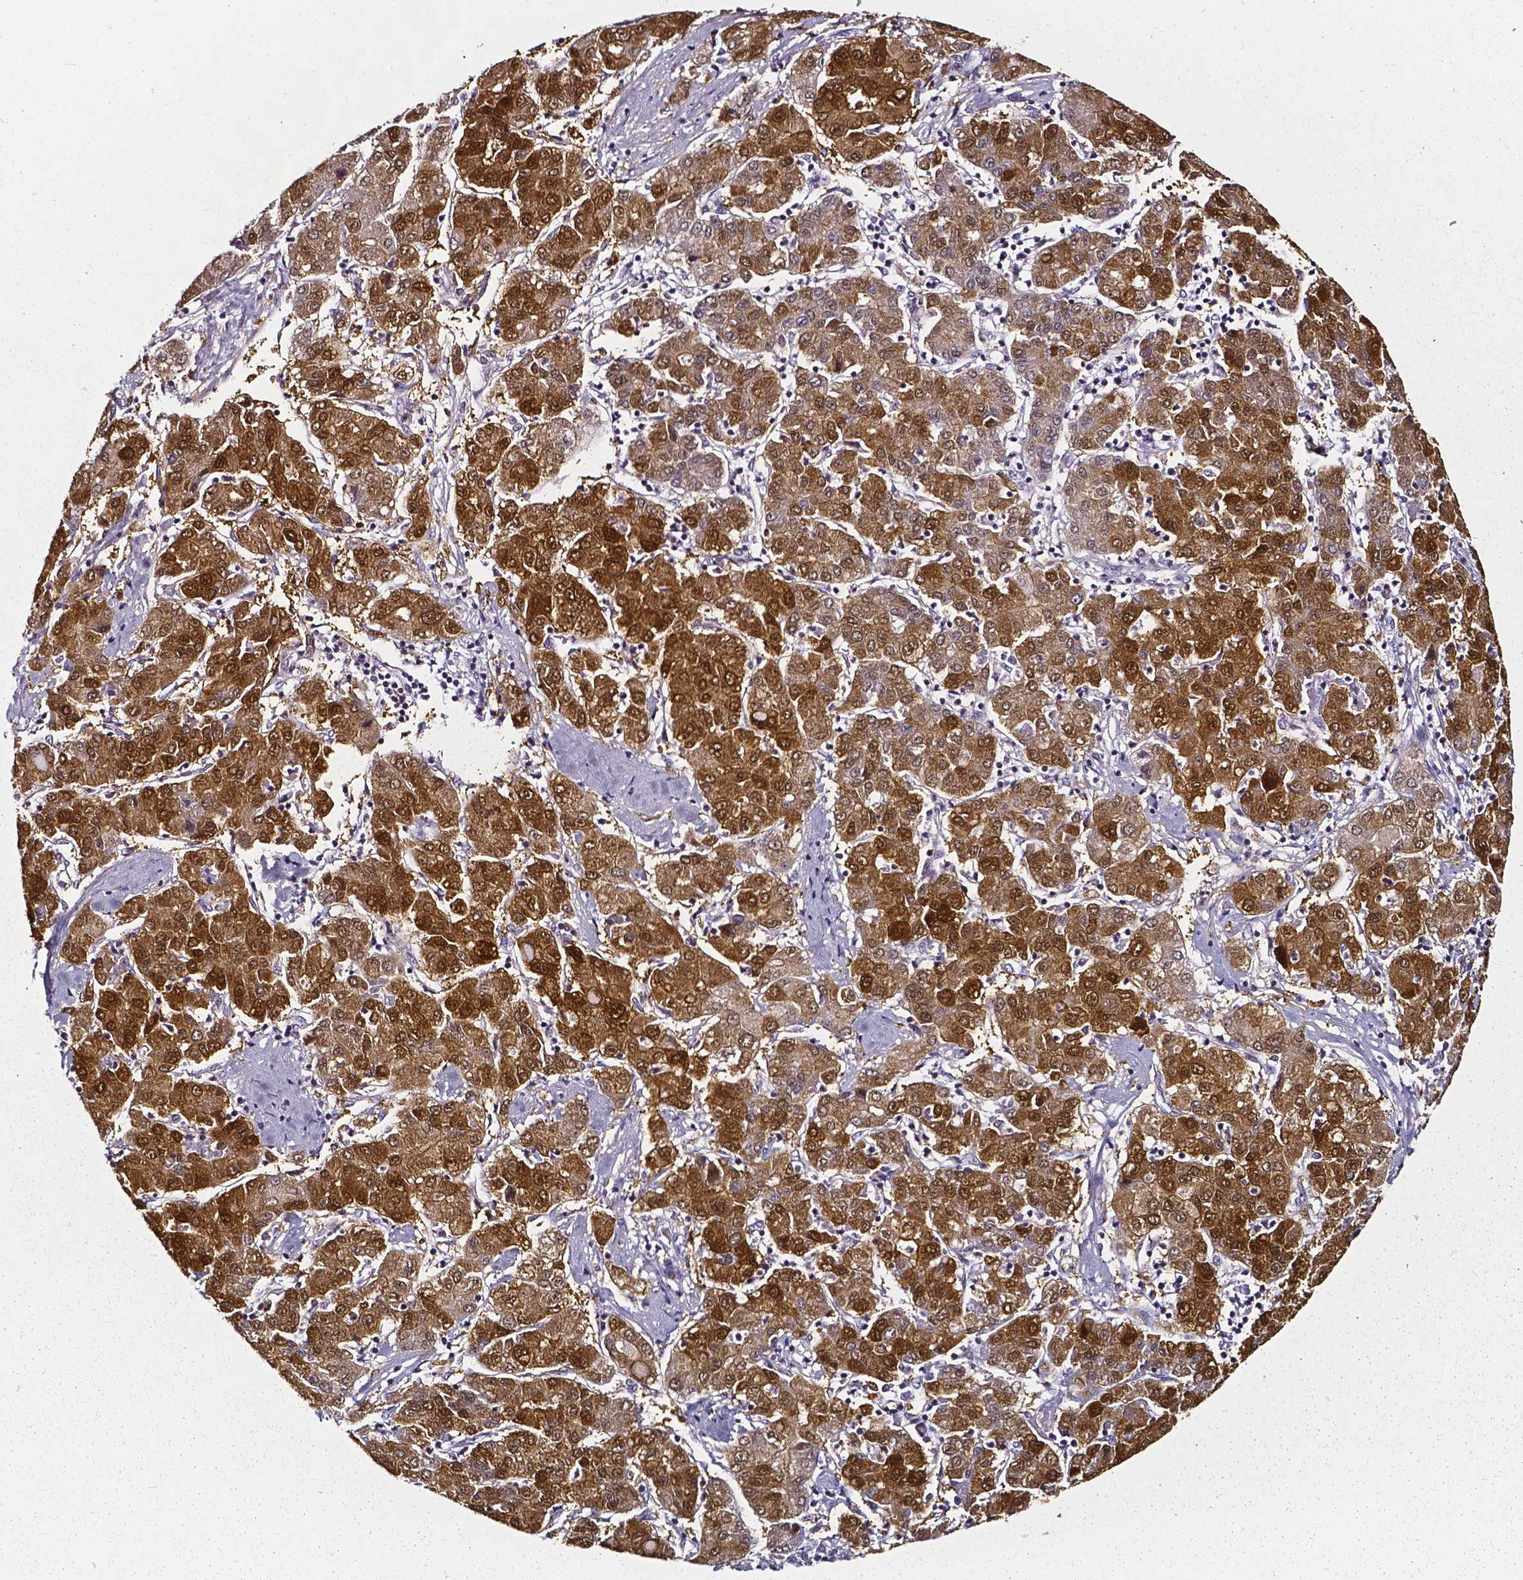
{"staining": {"intensity": "strong", "quantity": ">75%", "location": "cytoplasmic/membranous,nuclear"}, "tissue": "liver cancer", "cell_type": "Tumor cells", "image_type": "cancer", "snomed": [{"axis": "morphology", "description": "Carcinoma, Hepatocellular, NOS"}, {"axis": "topography", "description": "Liver"}], "caption": "Immunohistochemical staining of liver cancer demonstrates strong cytoplasmic/membranous and nuclear protein positivity in about >75% of tumor cells.", "gene": "AKR1B10", "patient": {"sex": "male", "age": 65}}